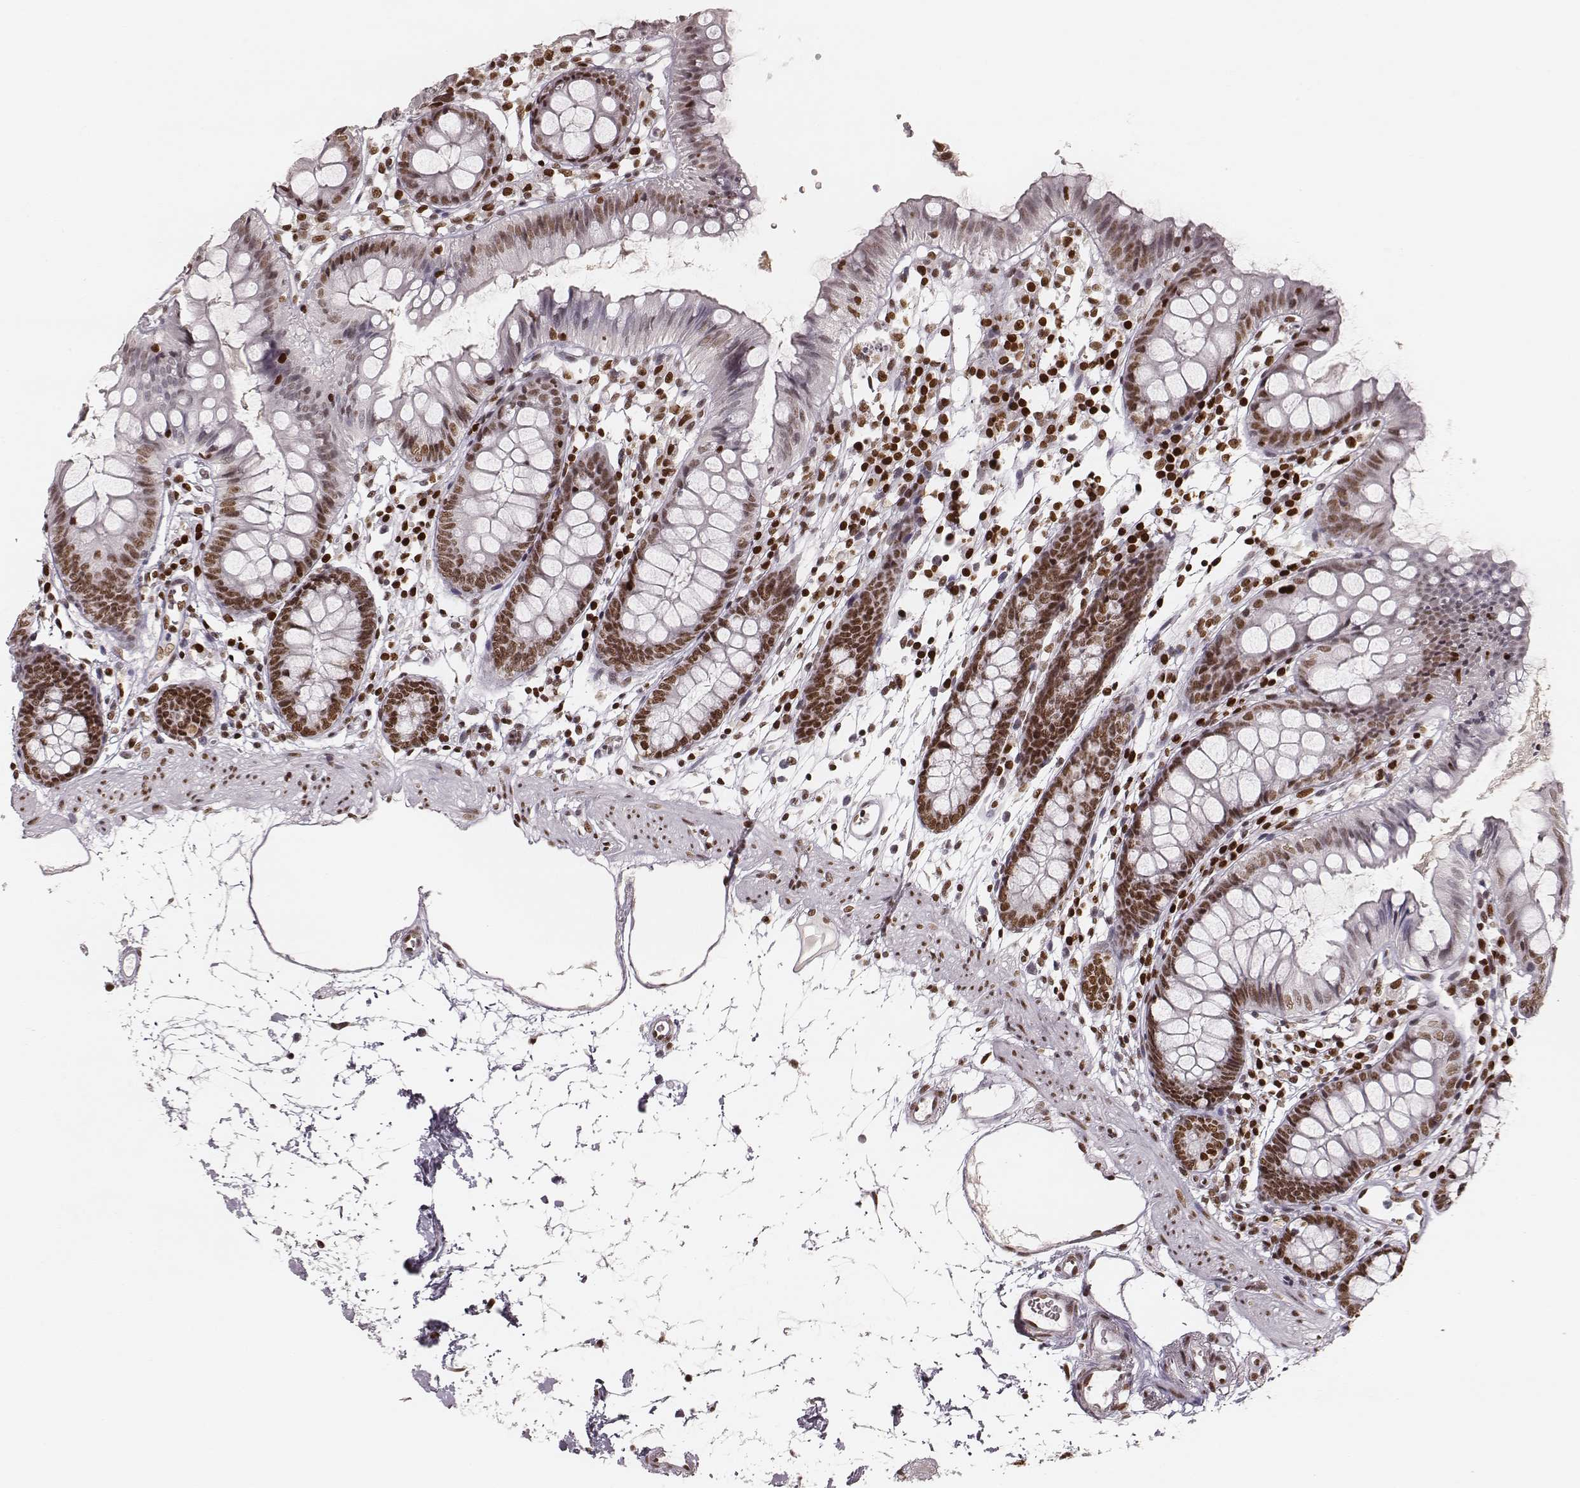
{"staining": {"intensity": "strong", "quantity": ">75%", "location": "nuclear"}, "tissue": "colon", "cell_type": "Endothelial cells", "image_type": "normal", "snomed": [{"axis": "morphology", "description": "Normal tissue, NOS"}, {"axis": "topography", "description": "Colon"}], "caption": "Protein staining of unremarkable colon demonstrates strong nuclear positivity in approximately >75% of endothelial cells. The staining was performed using DAB (3,3'-diaminobenzidine) to visualize the protein expression in brown, while the nuclei were stained in blue with hematoxylin (Magnification: 20x).", "gene": "PARP1", "patient": {"sex": "female", "age": 84}}